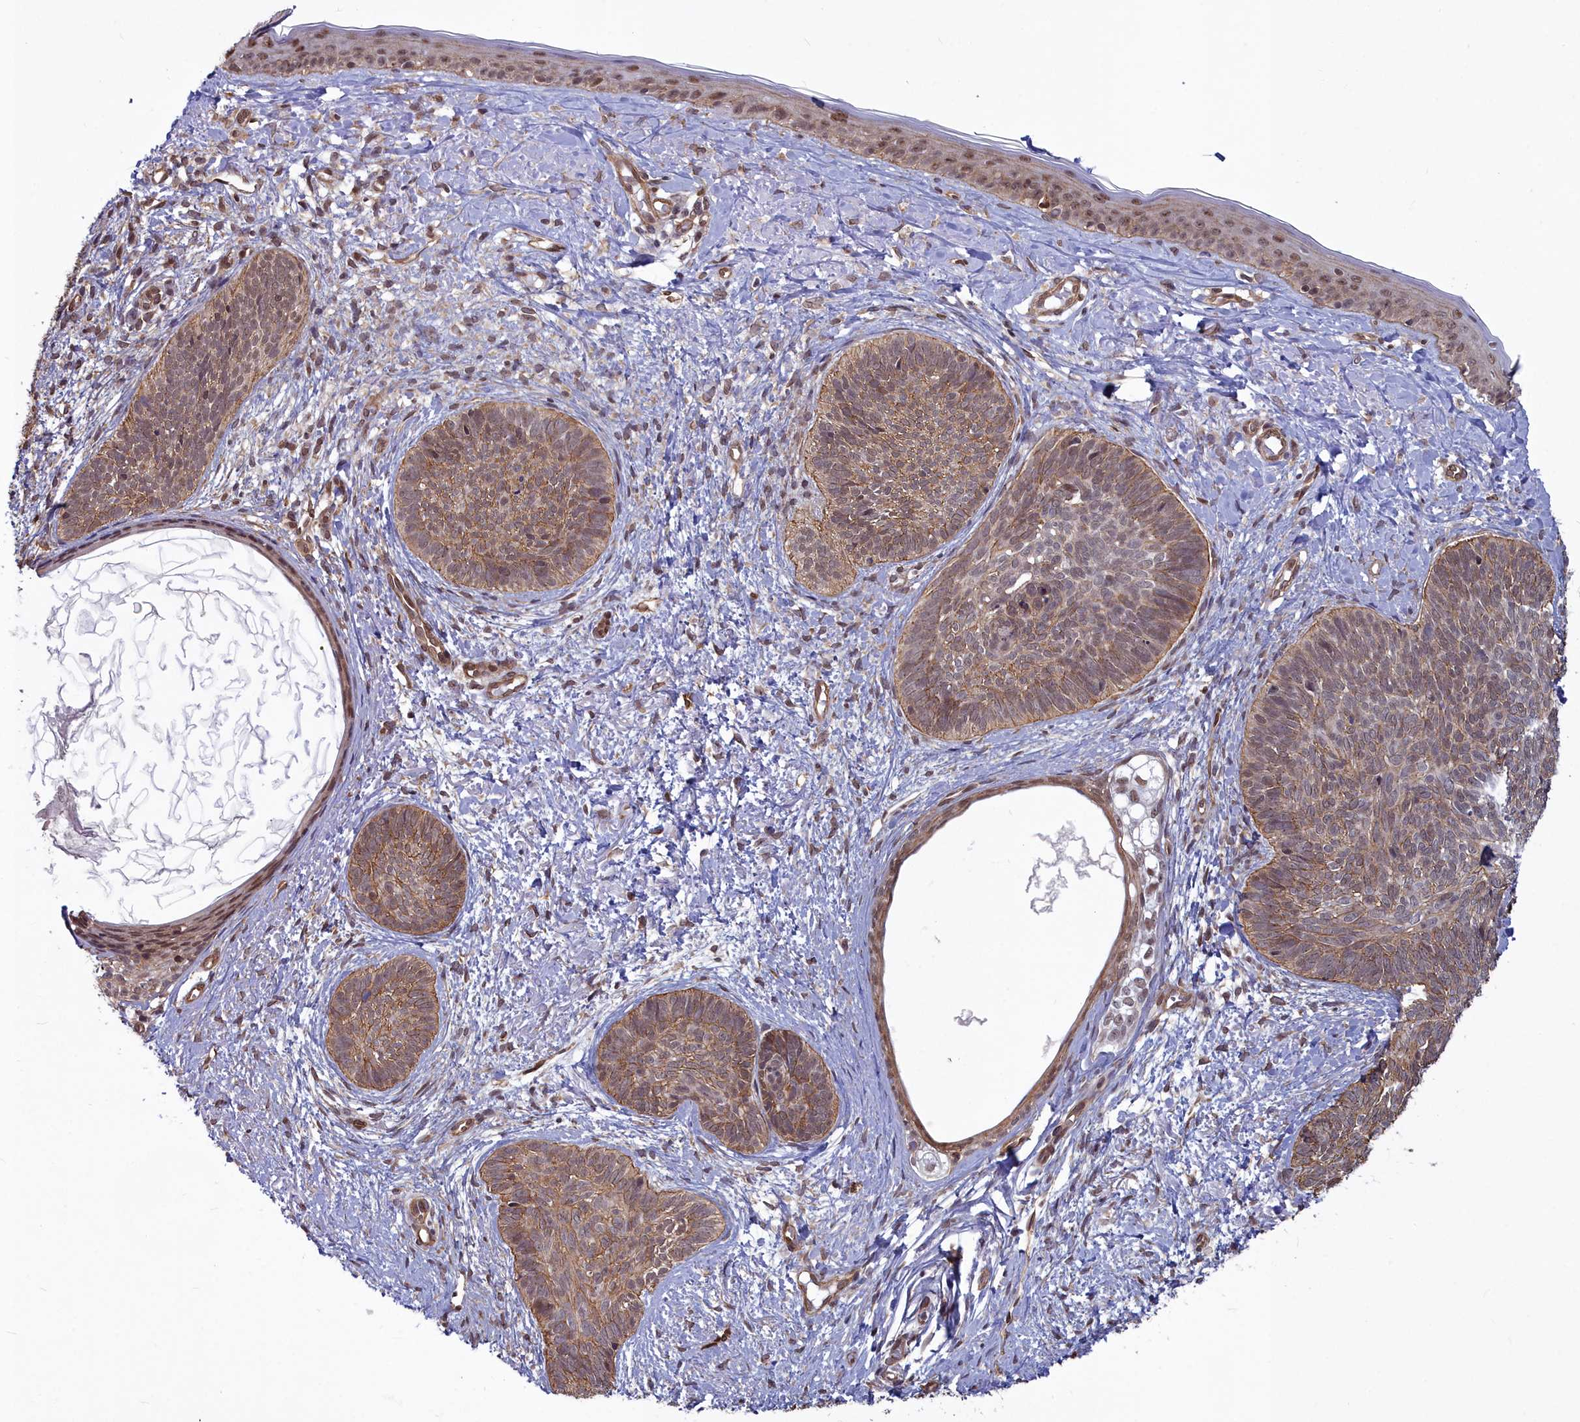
{"staining": {"intensity": "moderate", "quantity": ">75%", "location": "cytoplasmic/membranous"}, "tissue": "skin cancer", "cell_type": "Tumor cells", "image_type": "cancer", "snomed": [{"axis": "morphology", "description": "Basal cell carcinoma"}, {"axis": "topography", "description": "Skin"}], "caption": "Immunohistochemical staining of skin cancer exhibits moderate cytoplasmic/membranous protein staining in approximately >75% of tumor cells.", "gene": "YJU2", "patient": {"sex": "female", "age": 81}}